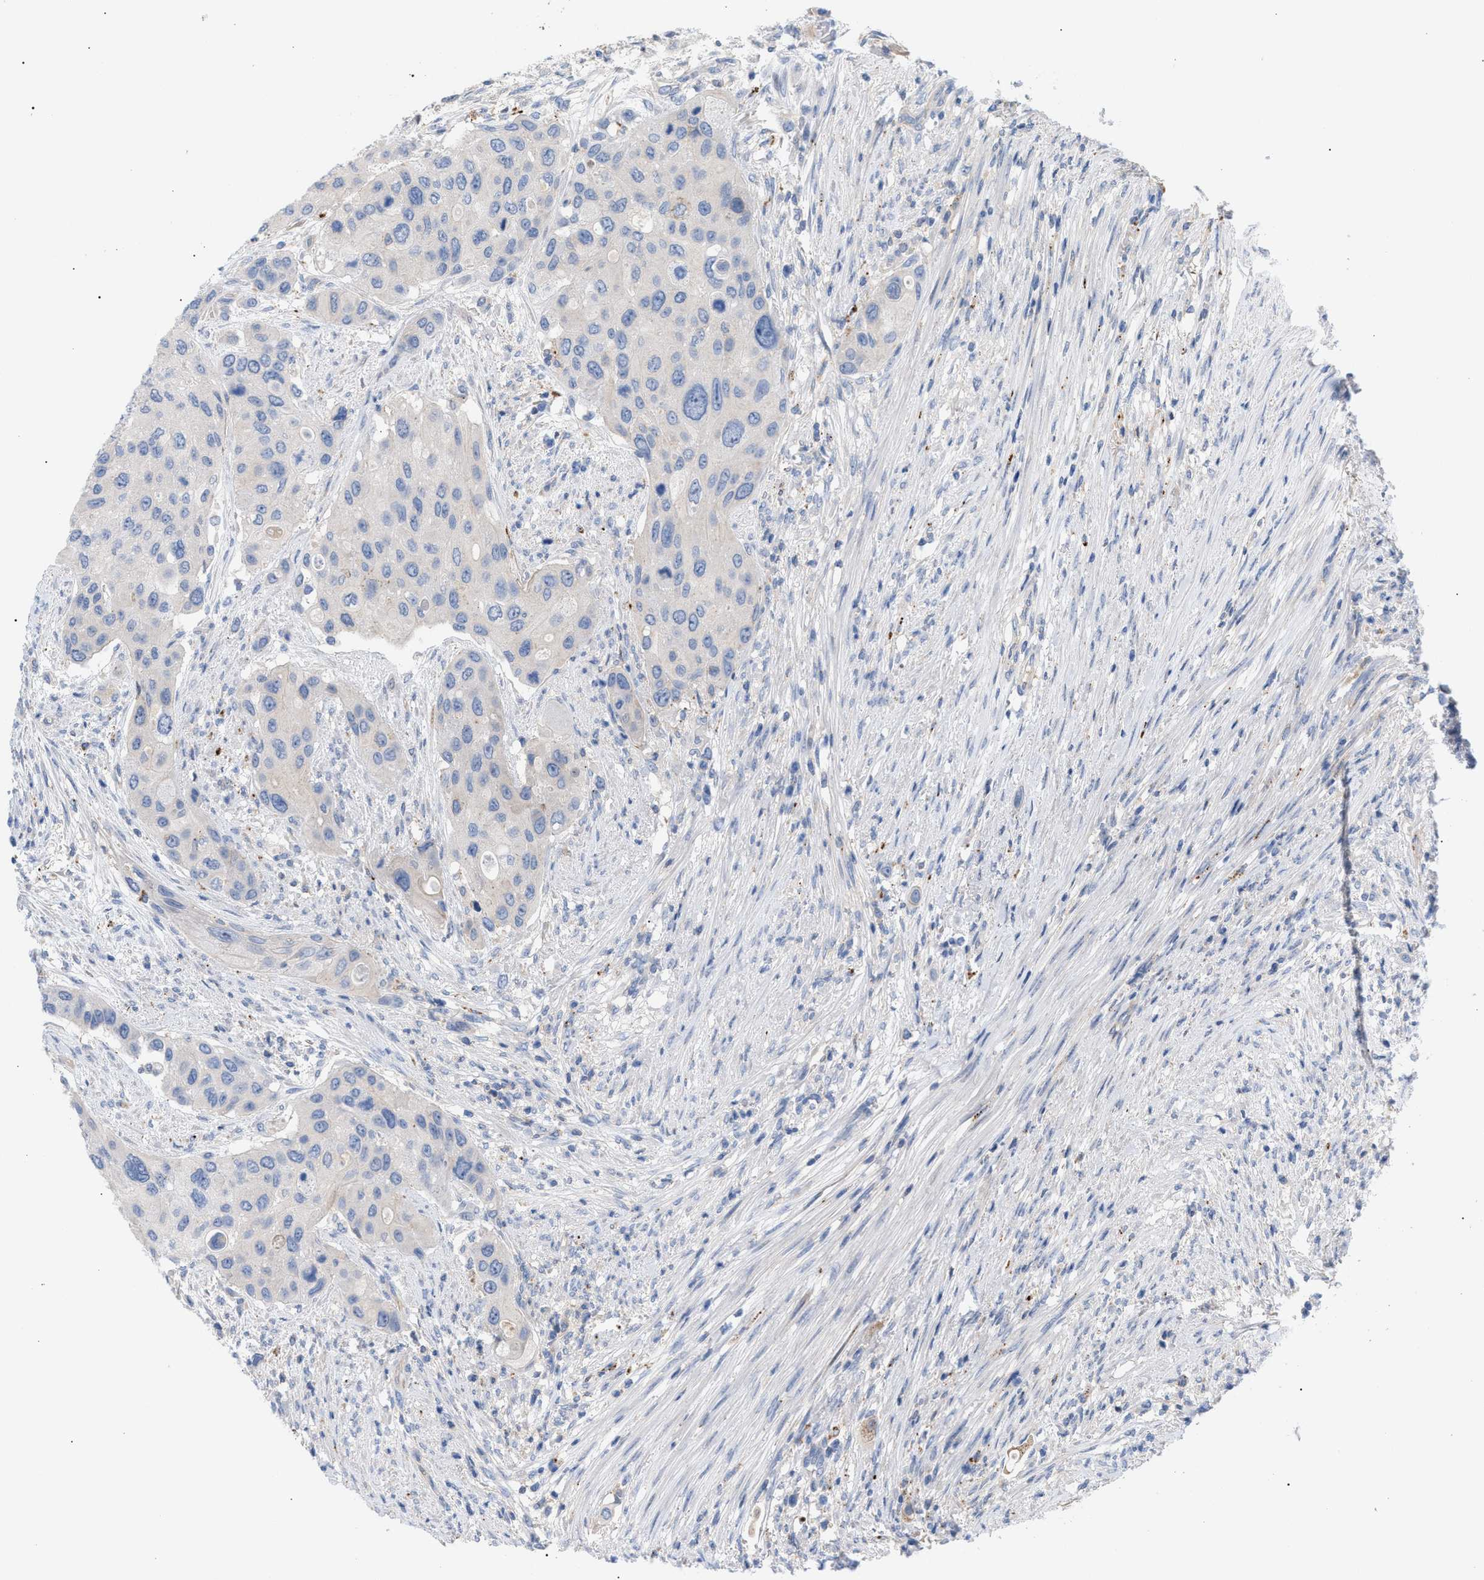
{"staining": {"intensity": "negative", "quantity": "none", "location": "none"}, "tissue": "urothelial cancer", "cell_type": "Tumor cells", "image_type": "cancer", "snomed": [{"axis": "morphology", "description": "Urothelial carcinoma, High grade"}, {"axis": "topography", "description": "Urinary bladder"}], "caption": "Tumor cells are negative for brown protein staining in high-grade urothelial carcinoma.", "gene": "MBTD1", "patient": {"sex": "female", "age": 56}}